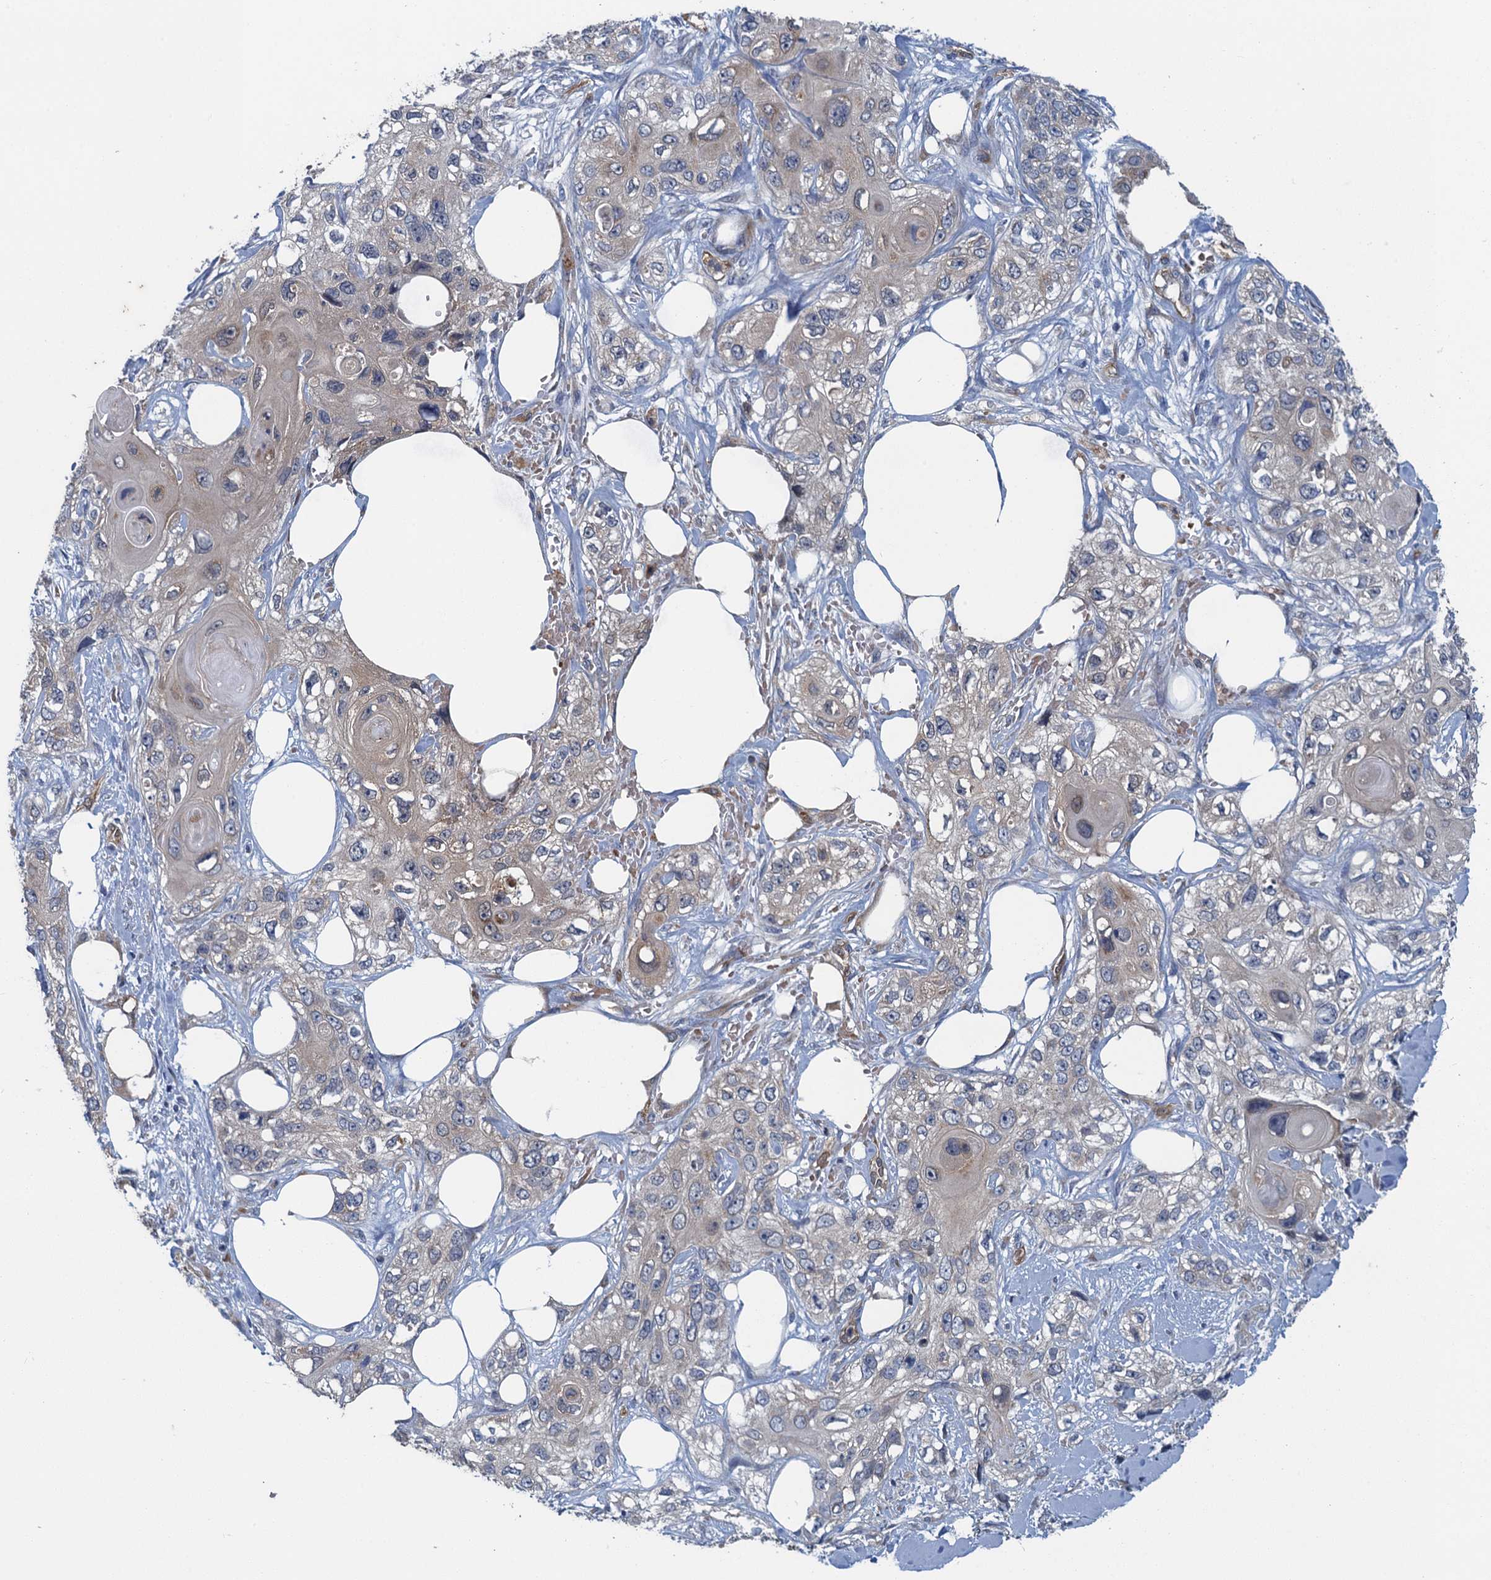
{"staining": {"intensity": "negative", "quantity": "none", "location": "none"}, "tissue": "skin cancer", "cell_type": "Tumor cells", "image_type": "cancer", "snomed": [{"axis": "morphology", "description": "Normal tissue, NOS"}, {"axis": "morphology", "description": "Squamous cell carcinoma, NOS"}, {"axis": "topography", "description": "Skin"}], "caption": "This is an immunohistochemistry histopathology image of skin squamous cell carcinoma. There is no expression in tumor cells.", "gene": "KBTBD8", "patient": {"sex": "male", "age": 72}}